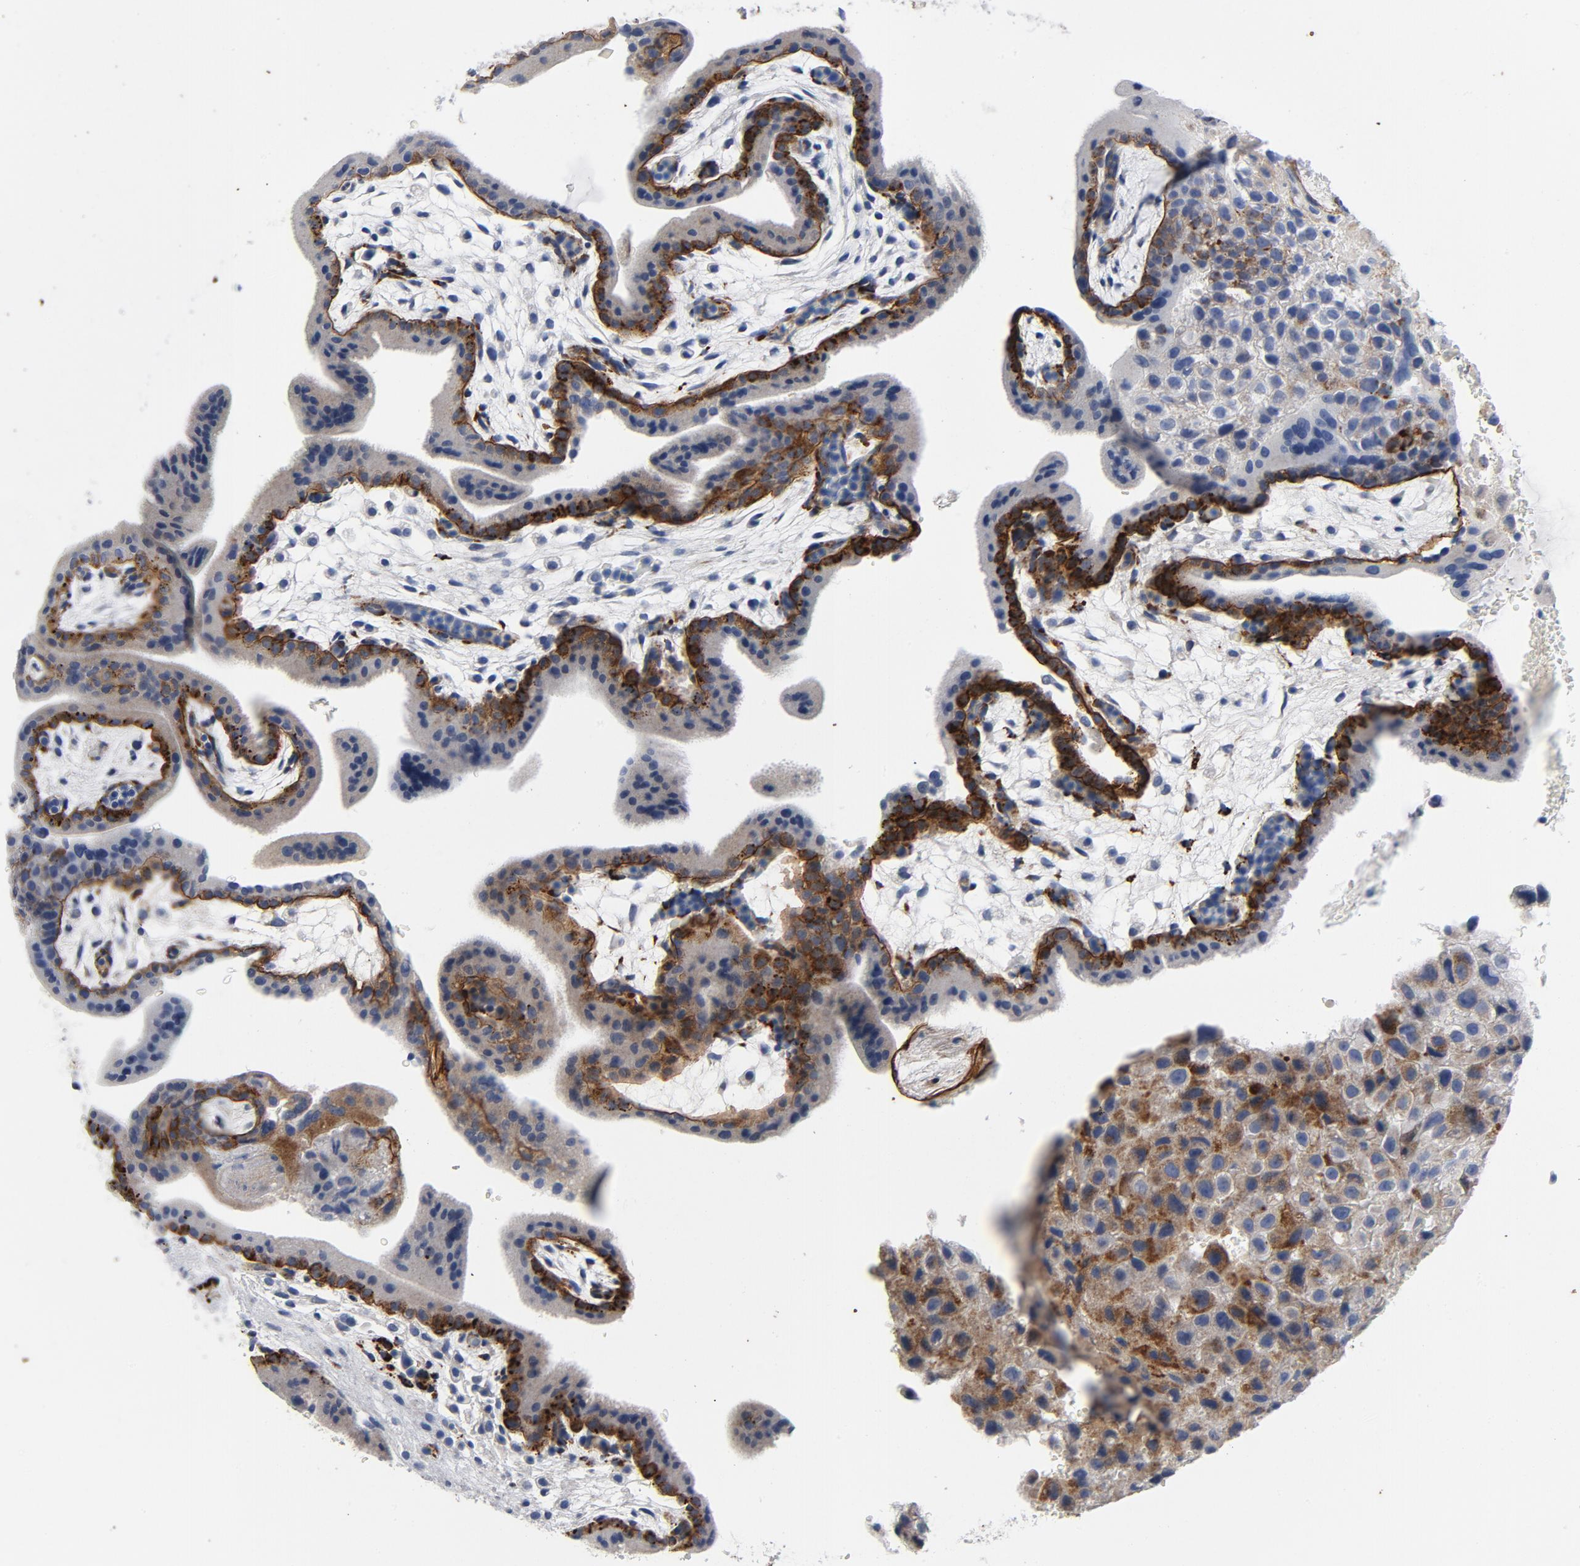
{"staining": {"intensity": "moderate", "quantity": ">75%", "location": "cytoplasmic/membranous"}, "tissue": "placenta", "cell_type": "Decidual cells", "image_type": "normal", "snomed": [{"axis": "morphology", "description": "Normal tissue, NOS"}, {"axis": "topography", "description": "Placenta"}], "caption": "Immunohistochemical staining of unremarkable placenta reveals >75% levels of moderate cytoplasmic/membranous protein staining in about >75% of decidual cells. The staining is performed using DAB (3,3'-diaminobenzidine) brown chromogen to label protein expression. The nuclei are counter-stained blue using hematoxylin.", "gene": "LAMC1", "patient": {"sex": "female", "age": 35}}